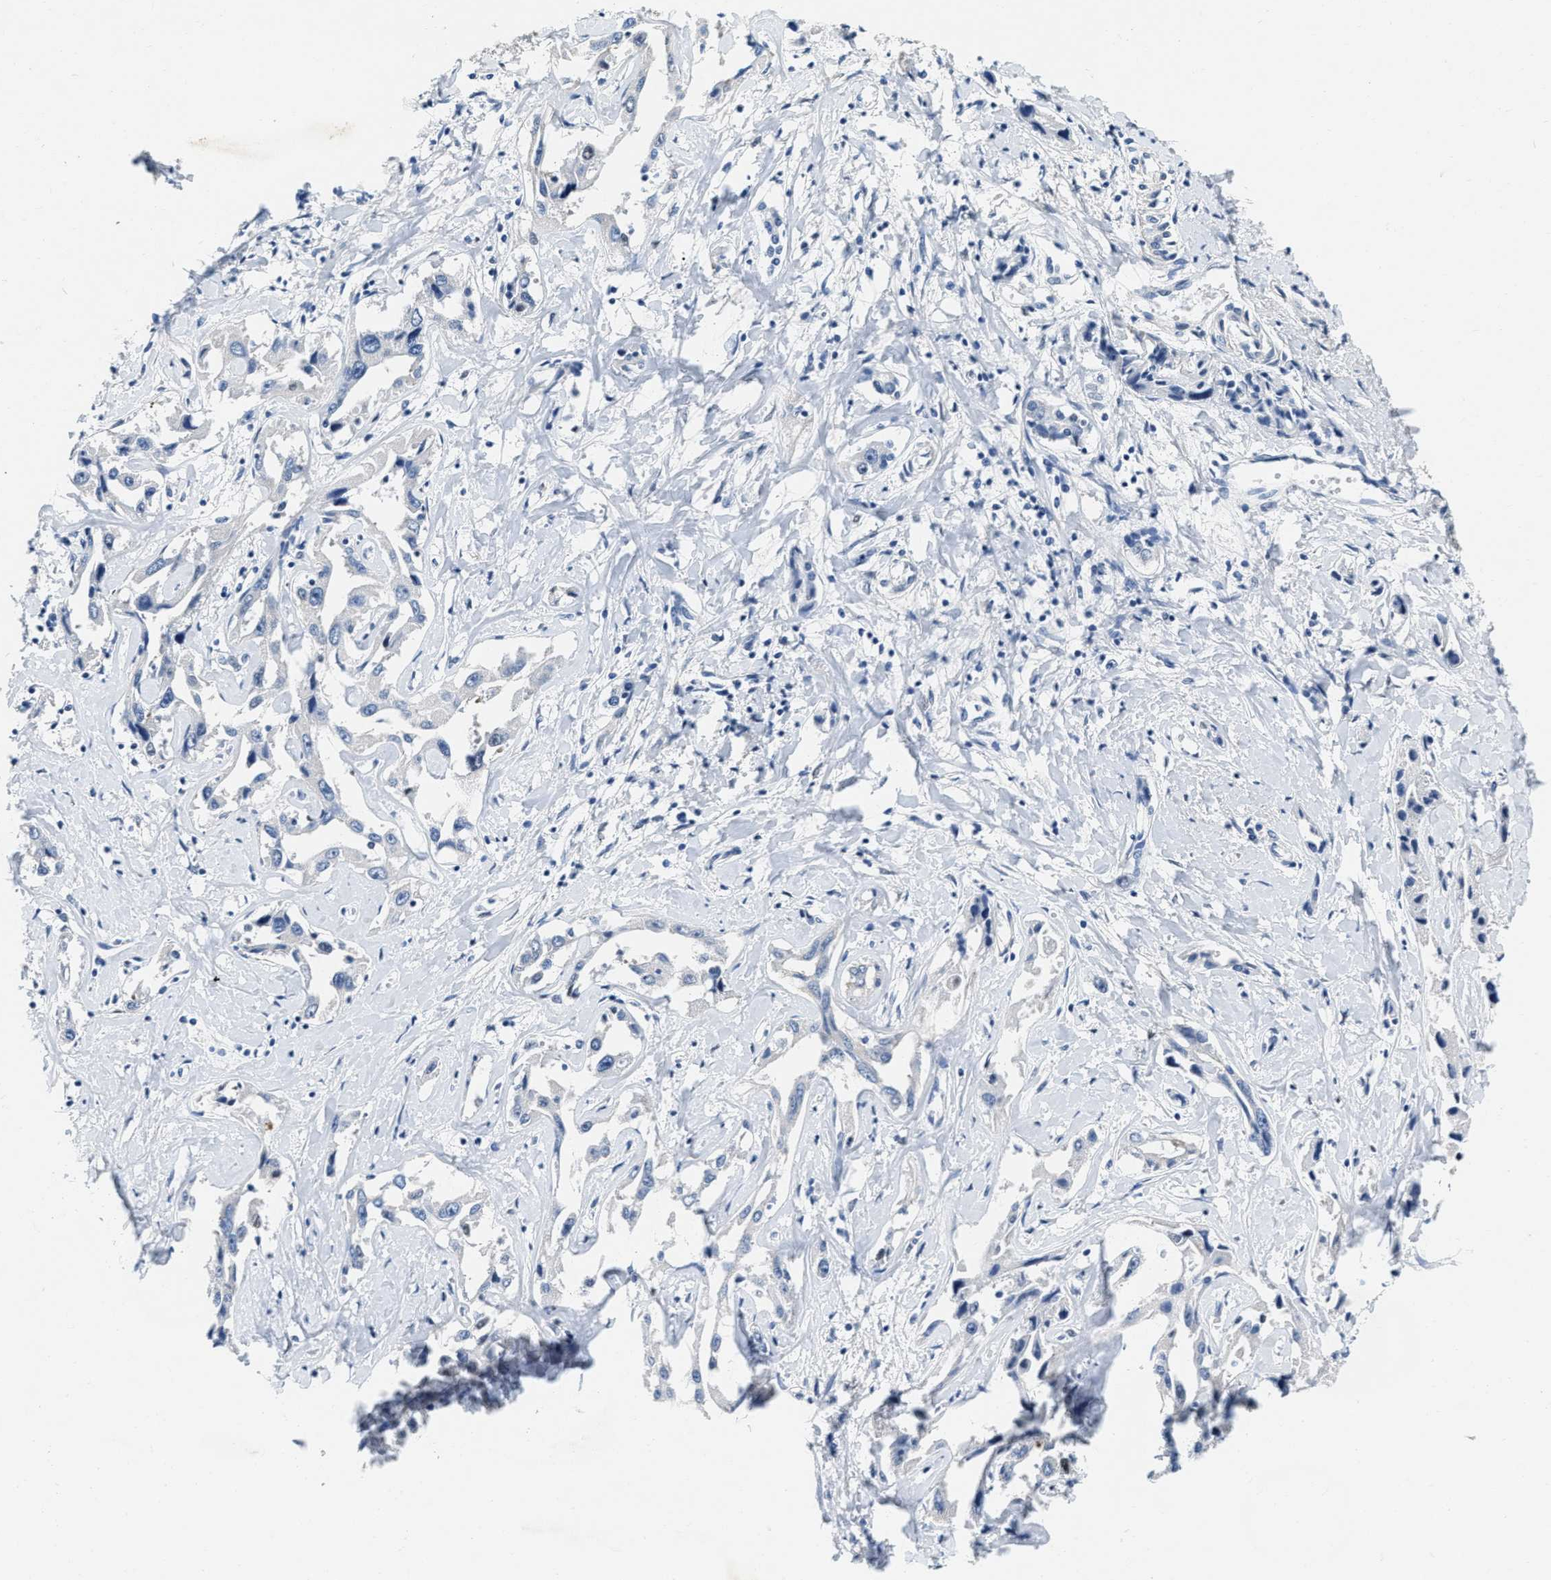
{"staining": {"intensity": "negative", "quantity": "none", "location": "none"}, "tissue": "liver cancer", "cell_type": "Tumor cells", "image_type": "cancer", "snomed": [{"axis": "morphology", "description": "Cholangiocarcinoma"}, {"axis": "topography", "description": "Liver"}], "caption": "IHC micrograph of neoplastic tissue: cholangiocarcinoma (liver) stained with DAB displays no significant protein expression in tumor cells.", "gene": "EIF2AK2", "patient": {"sex": "male", "age": 59}}